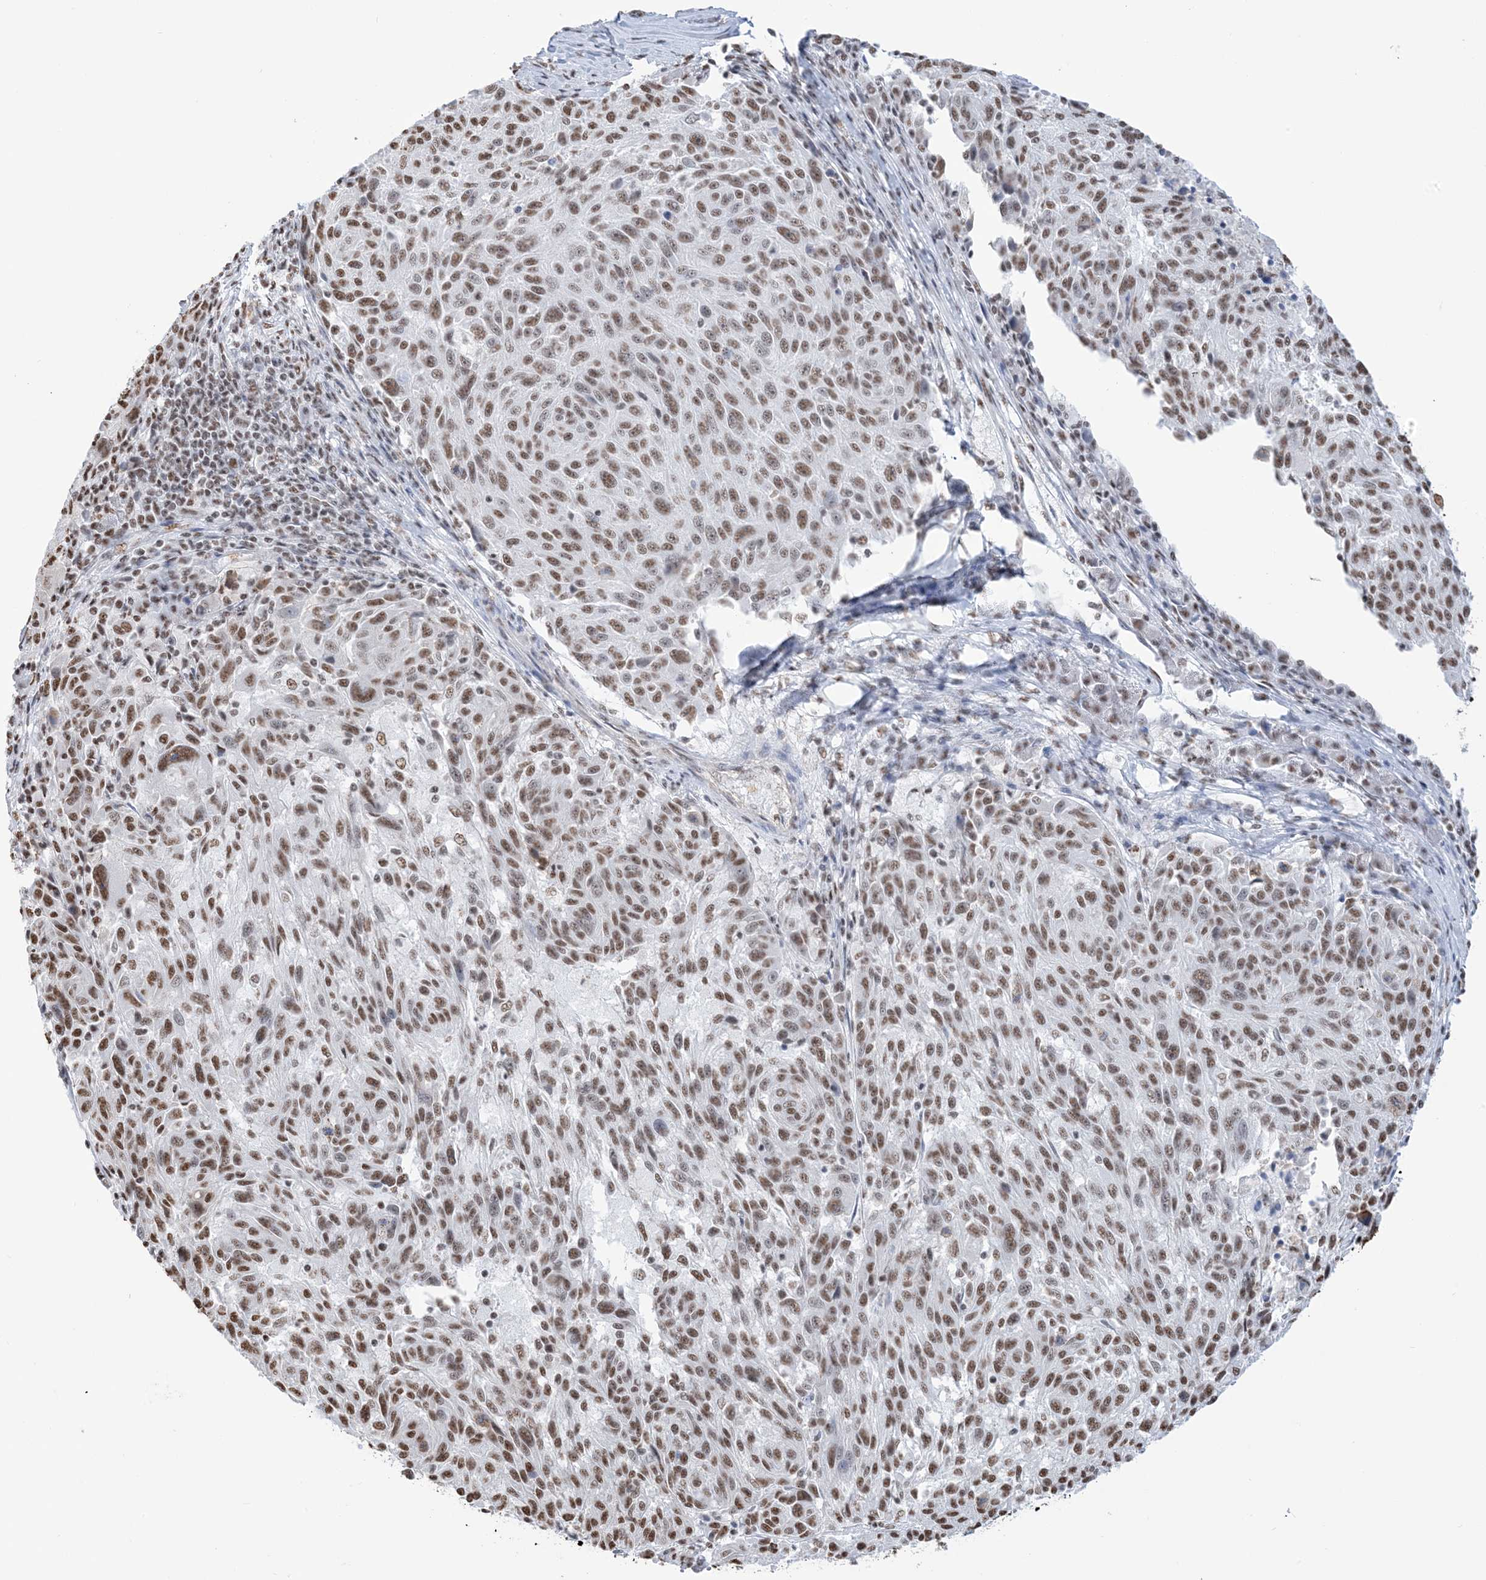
{"staining": {"intensity": "moderate", "quantity": ">75%", "location": "nuclear"}, "tissue": "melanoma", "cell_type": "Tumor cells", "image_type": "cancer", "snomed": [{"axis": "morphology", "description": "Malignant melanoma, NOS"}, {"axis": "topography", "description": "Skin"}], "caption": "This is a histology image of immunohistochemistry staining of malignant melanoma, which shows moderate expression in the nuclear of tumor cells.", "gene": "ZNF792", "patient": {"sex": "male", "age": 53}}